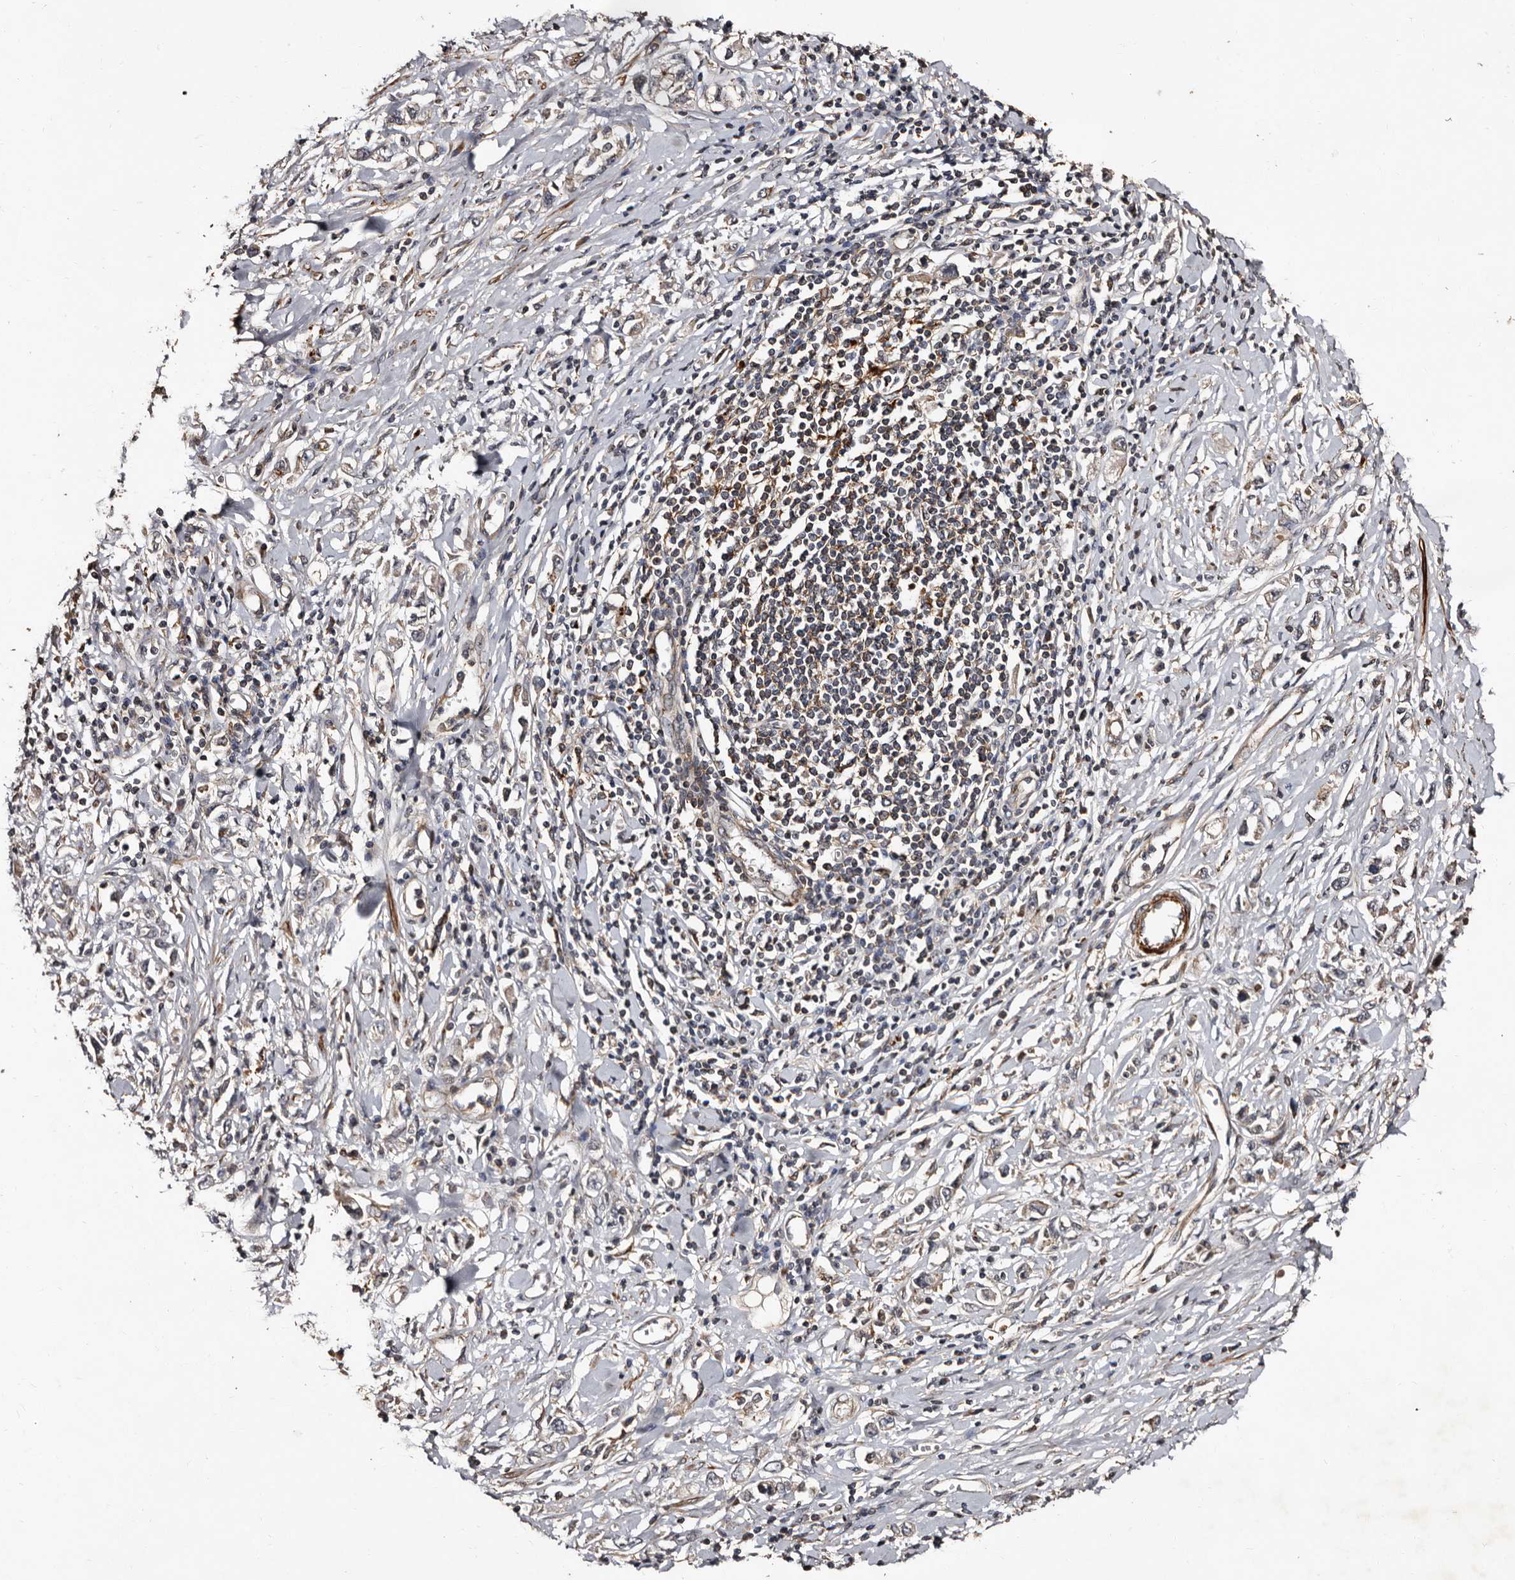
{"staining": {"intensity": "negative", "quantity": "none", "location": "none"}, "tissue": "stomach cancer", "cell_type": "Tumor cells", "image_type": "cancer", "snomed": [{"axis": "morphology", "description": "Adenocarcinoma, NOS"}, {"axis": "topography", "description": "Stomach"}], "caption": "Immunohistochemistry micrograph of adenocarcinoma (stomach) stained for a protein (brown), which shows no positivity in tumor cells.", "gene": "PRKD3", "patient": {"sex": "female", "age": 76}}